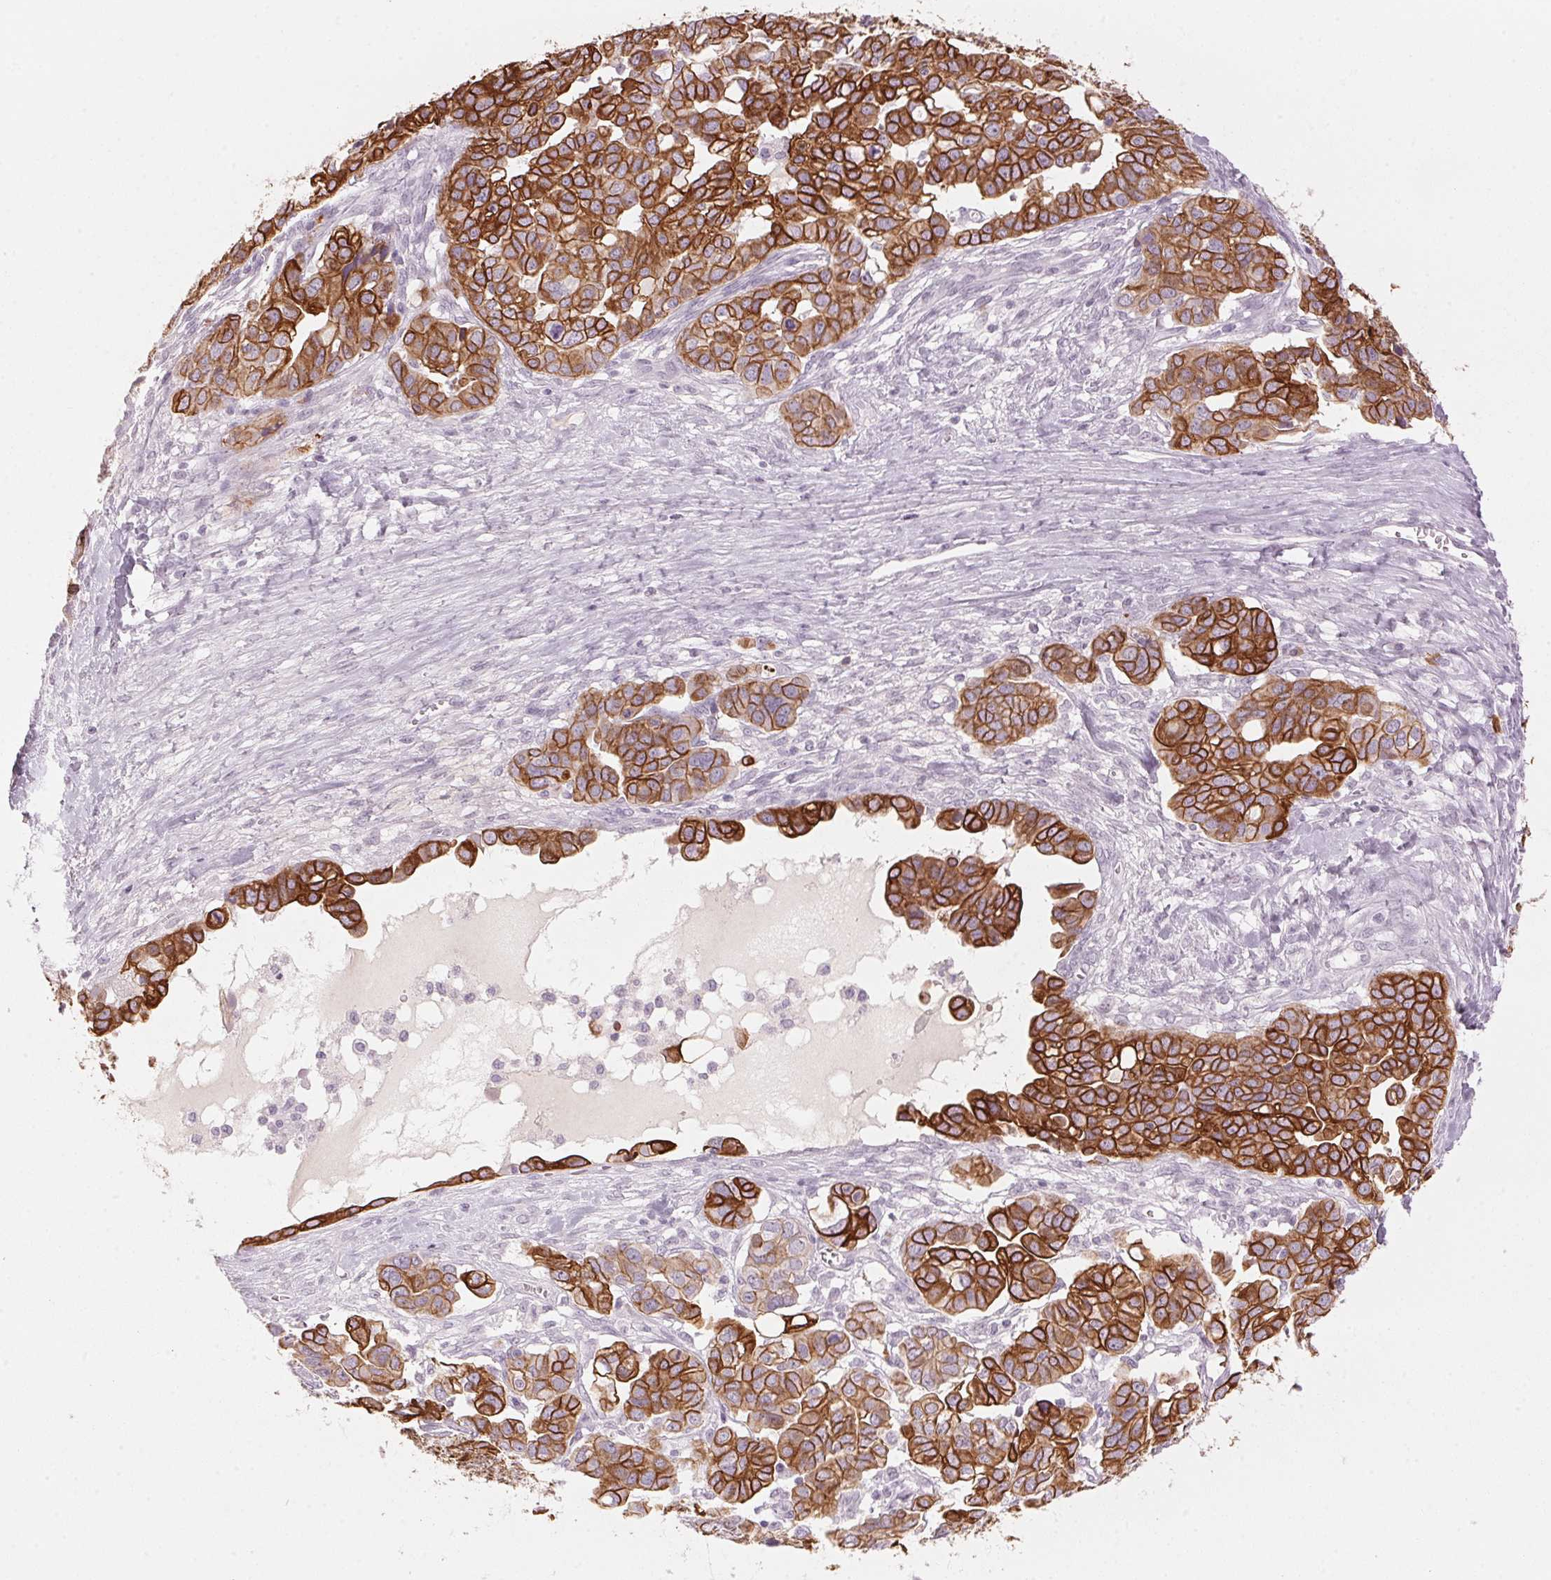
{"staining": {"intensity": "strong", "quantity": ">75%", "location": "cytoplasmic/membranous"}, "tissue": "ovarian cancer", "cell_type": "Tumor cells", "image_type": "cancer", "snomed": [{"axis": "morphology", "description": "Carcinoma, endometroid"}, {"axis": "topography", "description": "Ovary"}], "caption": "Immunohistochemical staining of human ovarian cancer exhibits high levels of strong cytoplasmic/membranous protein positivity in about >75% of tumor cells.", "gene": "SCTR", "patient": {"sex": "female", "age": 78}}